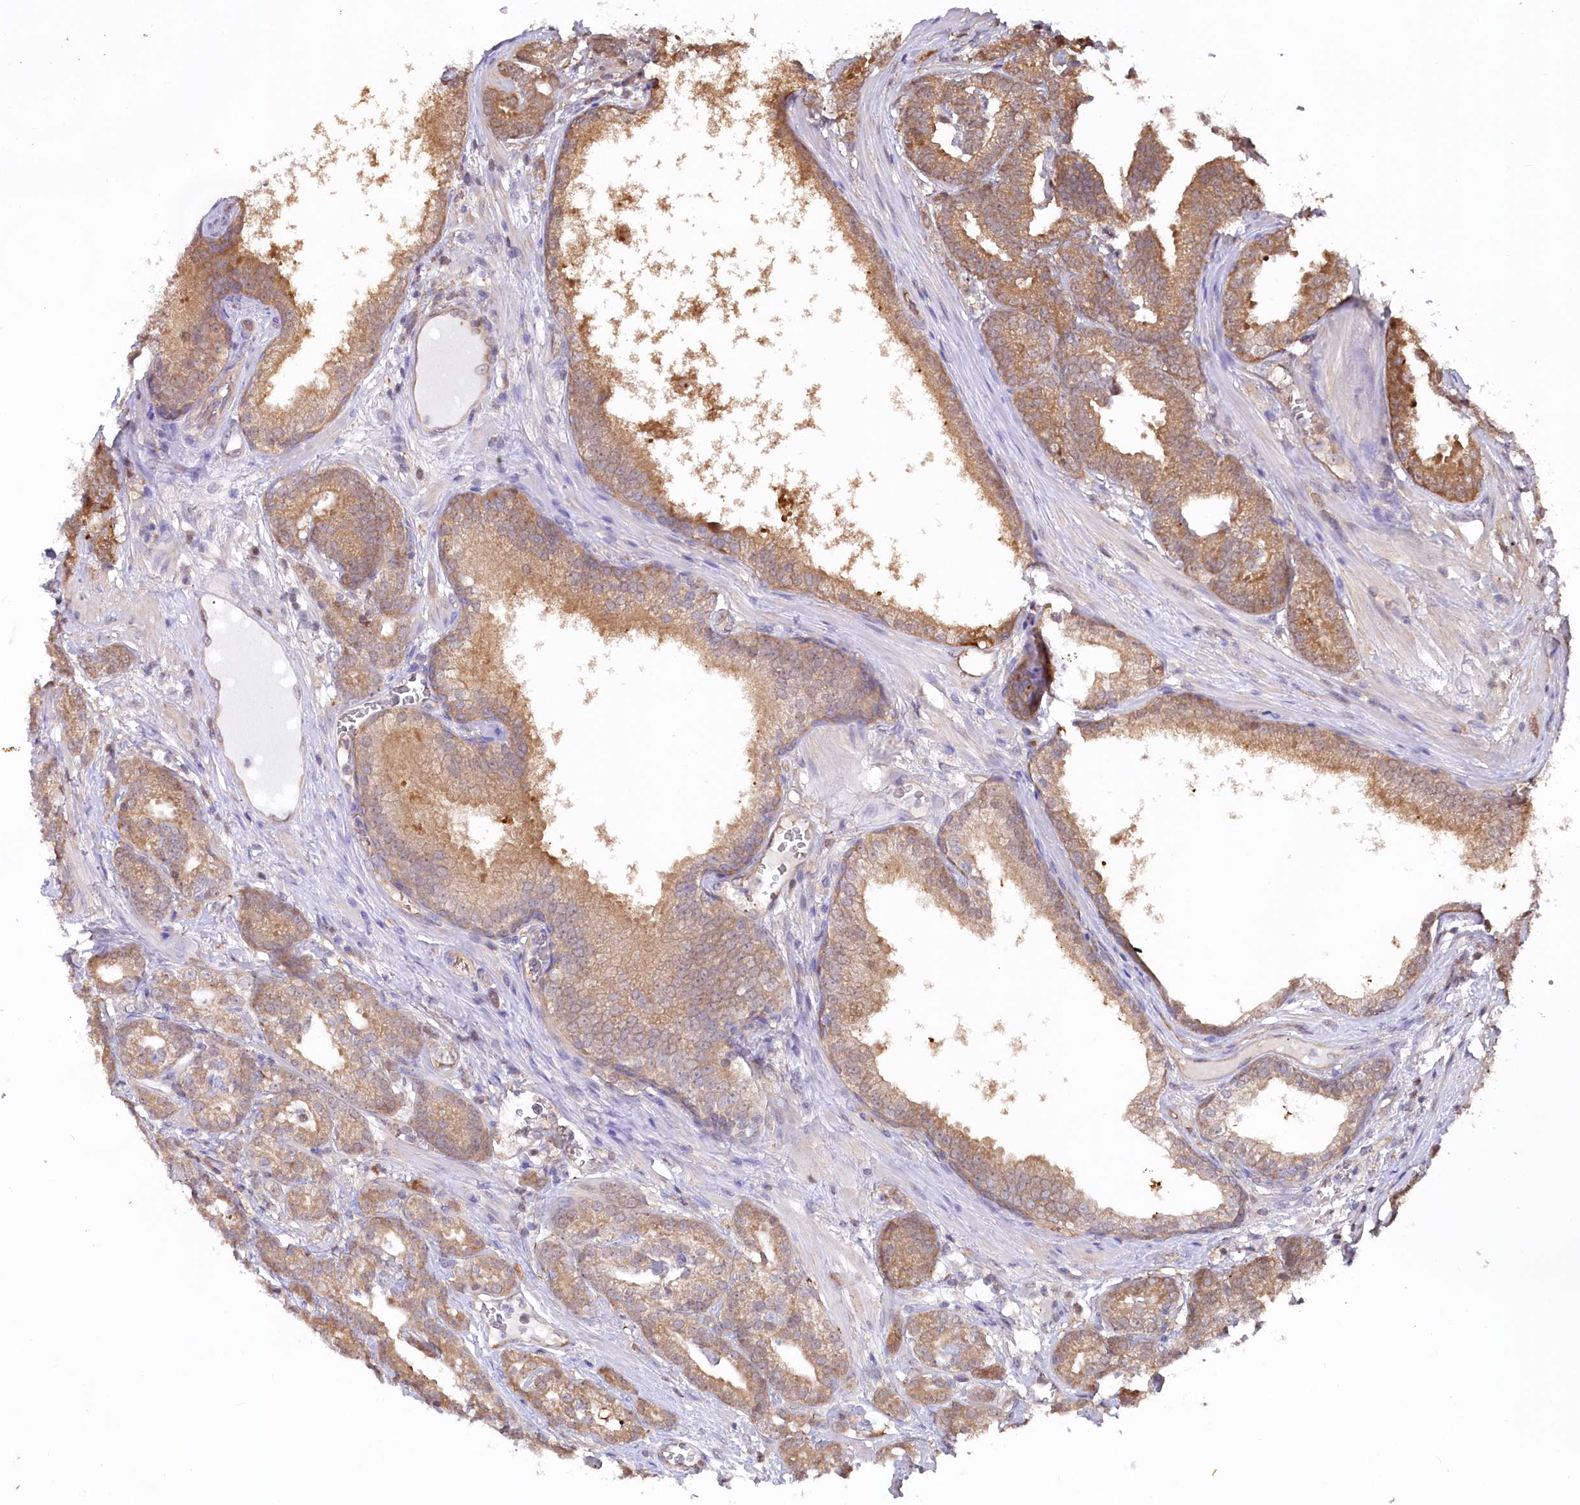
{"staining": {"intensity": "moderate", "quantity": "25%-75%", "location": "cytoplasmic/membranous"}, "tissue": "prostate cancer", "cell_type": "Tumor cells", "image_type": "cancer", "snomed": [{"axis": "morphology", "description": "Adenocarcinoma, High grade"}, {"axis": "topography", "description": "Prostate"}], "caption": "The micrograph shows a brown stain indicating the presence of a protein in the cytoplasmic/membranous of tumor cells in prostate cancer.", "gene": "PSMA1", "patient": {"sex": "male", "age": 69}}